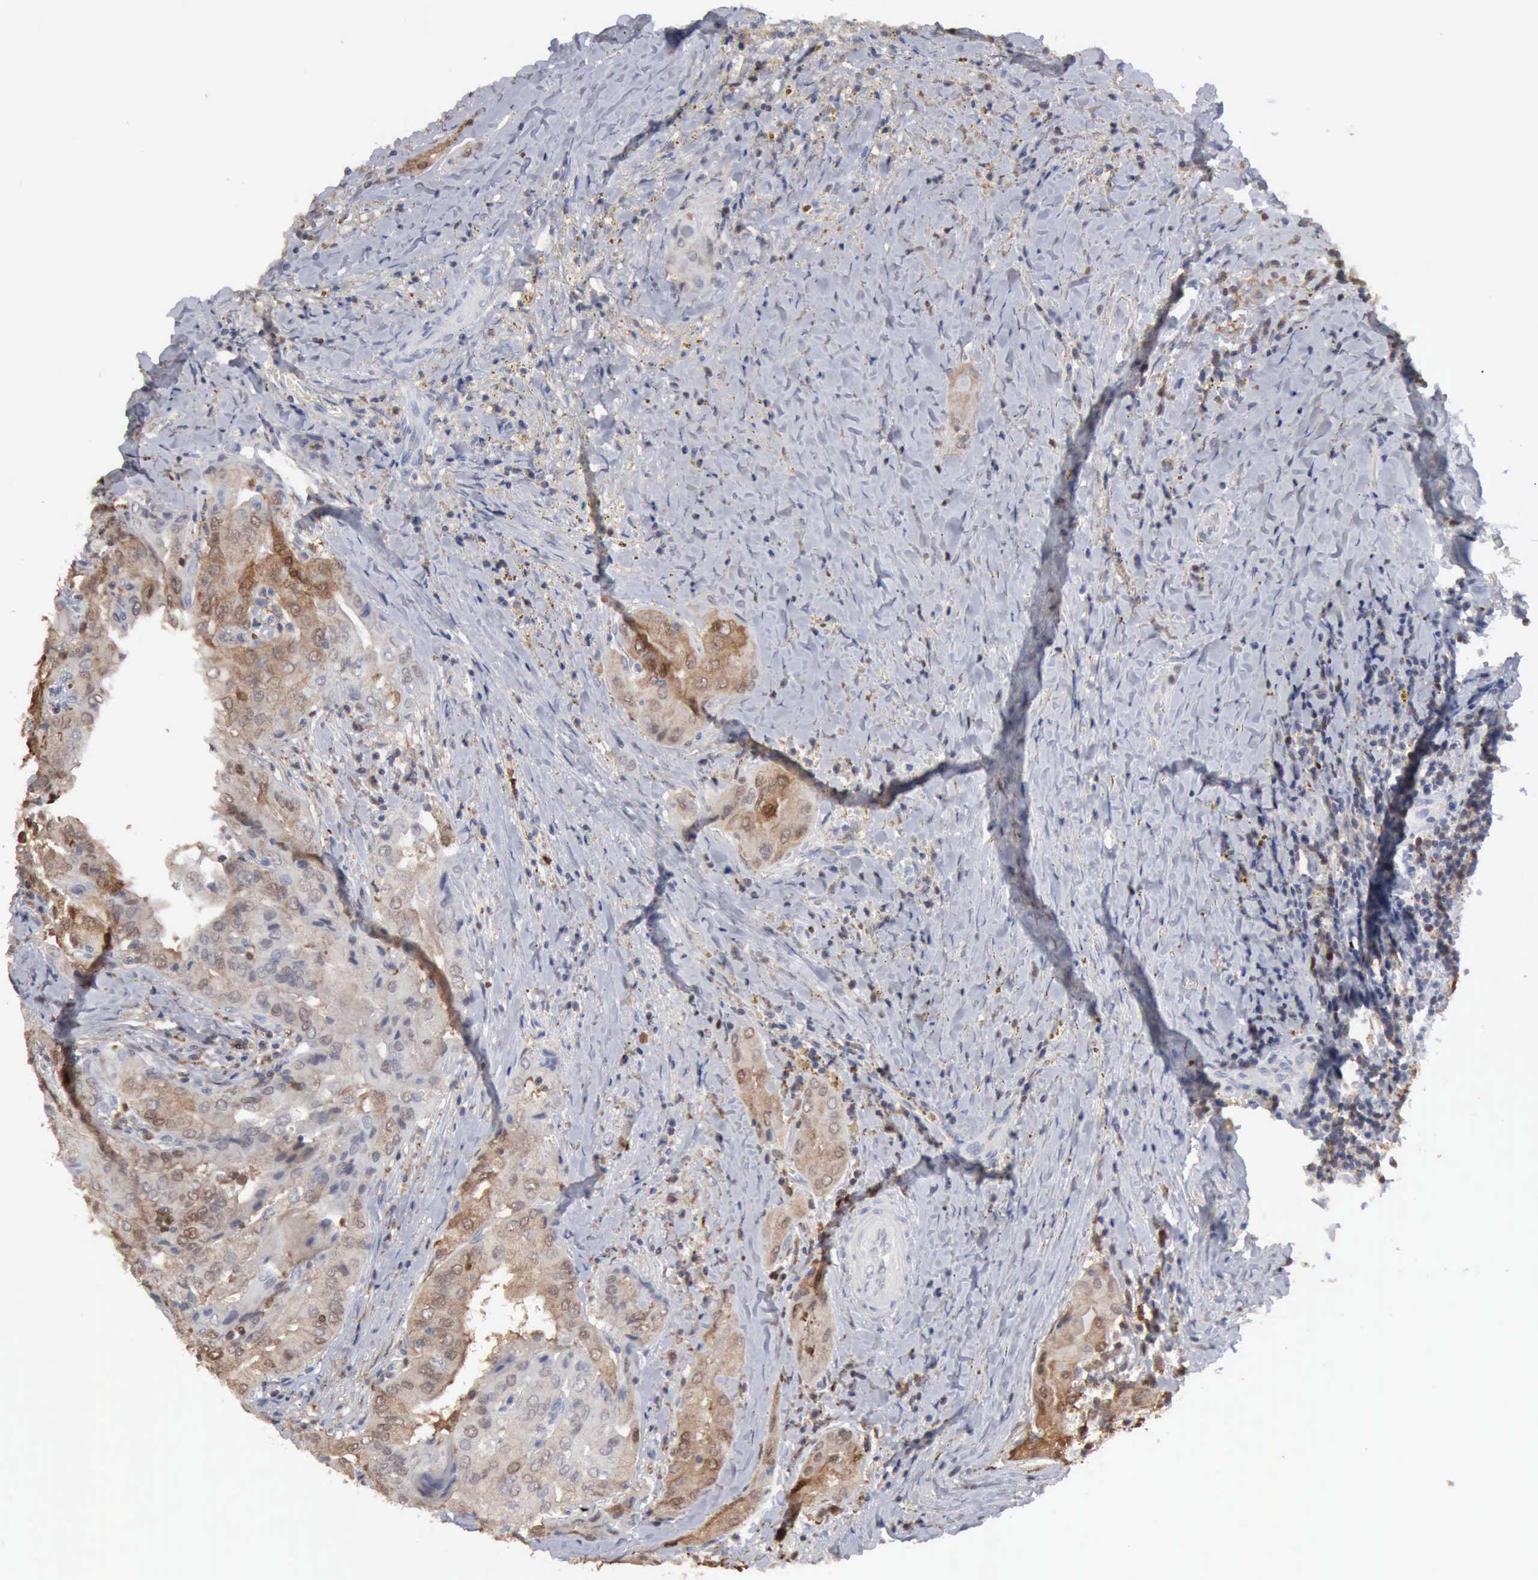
{"staining": {"intensity": "weak", "quantity": "<25%", "location": "cytoplasmic/membranous"}, "tissue": "thyroid cancer", "cell_type": "Tumor cells", "image_type": "cancer", "snomed": [{"axis": "morphology", "description": "Papillary adenocarcinoma, NOS"}, {"axis": "topography", "description": "Thyroid gland"}], "caption": "A high-resolution histopathology image shows IHC staining of thyroid papillary adenocarcinoma, which displays no significant expression in tumor cells.", "gene": "STAT1", "patient": {"sex": "female", "age": 71}}